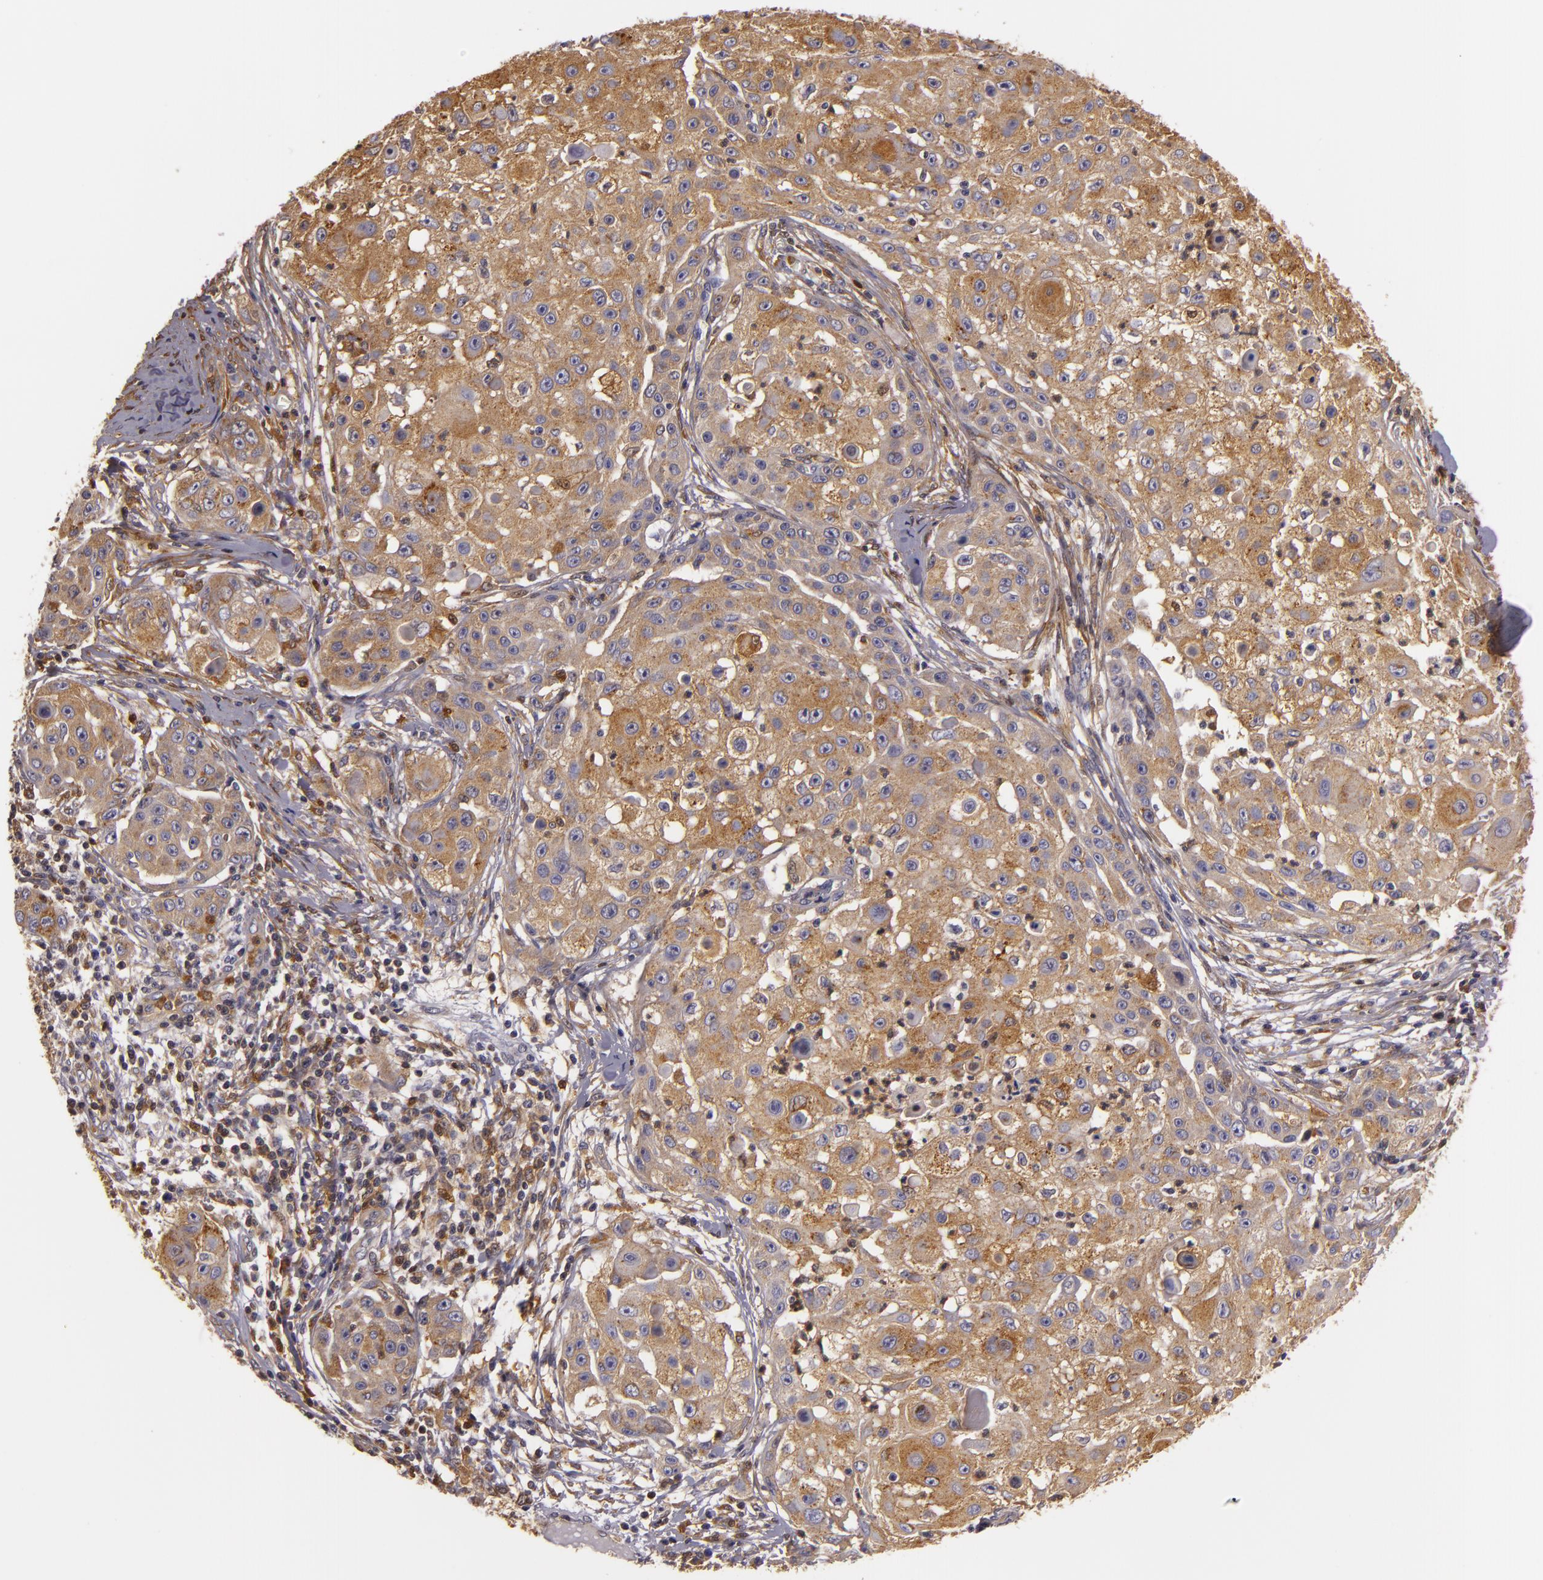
{"staining": {"intensity": "moderate", "quantity": ">75%", "location": "cytoplasmic/membranous"}, "tissue": "skin cancer", "cell_type": "Tumor cells", "image_type": "cancer", "snomed": [{"axis": "morphology", "description": "Squamous cell carcinoma, NOS"}, {"axis": "topography", "description": "Skin"}], "caption": "Protein staining of skin cancer (squamous cell carcinoma) tissue reveals moderate cytoplasmic/membranous staining in approximately >75% of tumor cells.", "gene": "TOM1", "patient": {"sex": "female", "age": 57}}